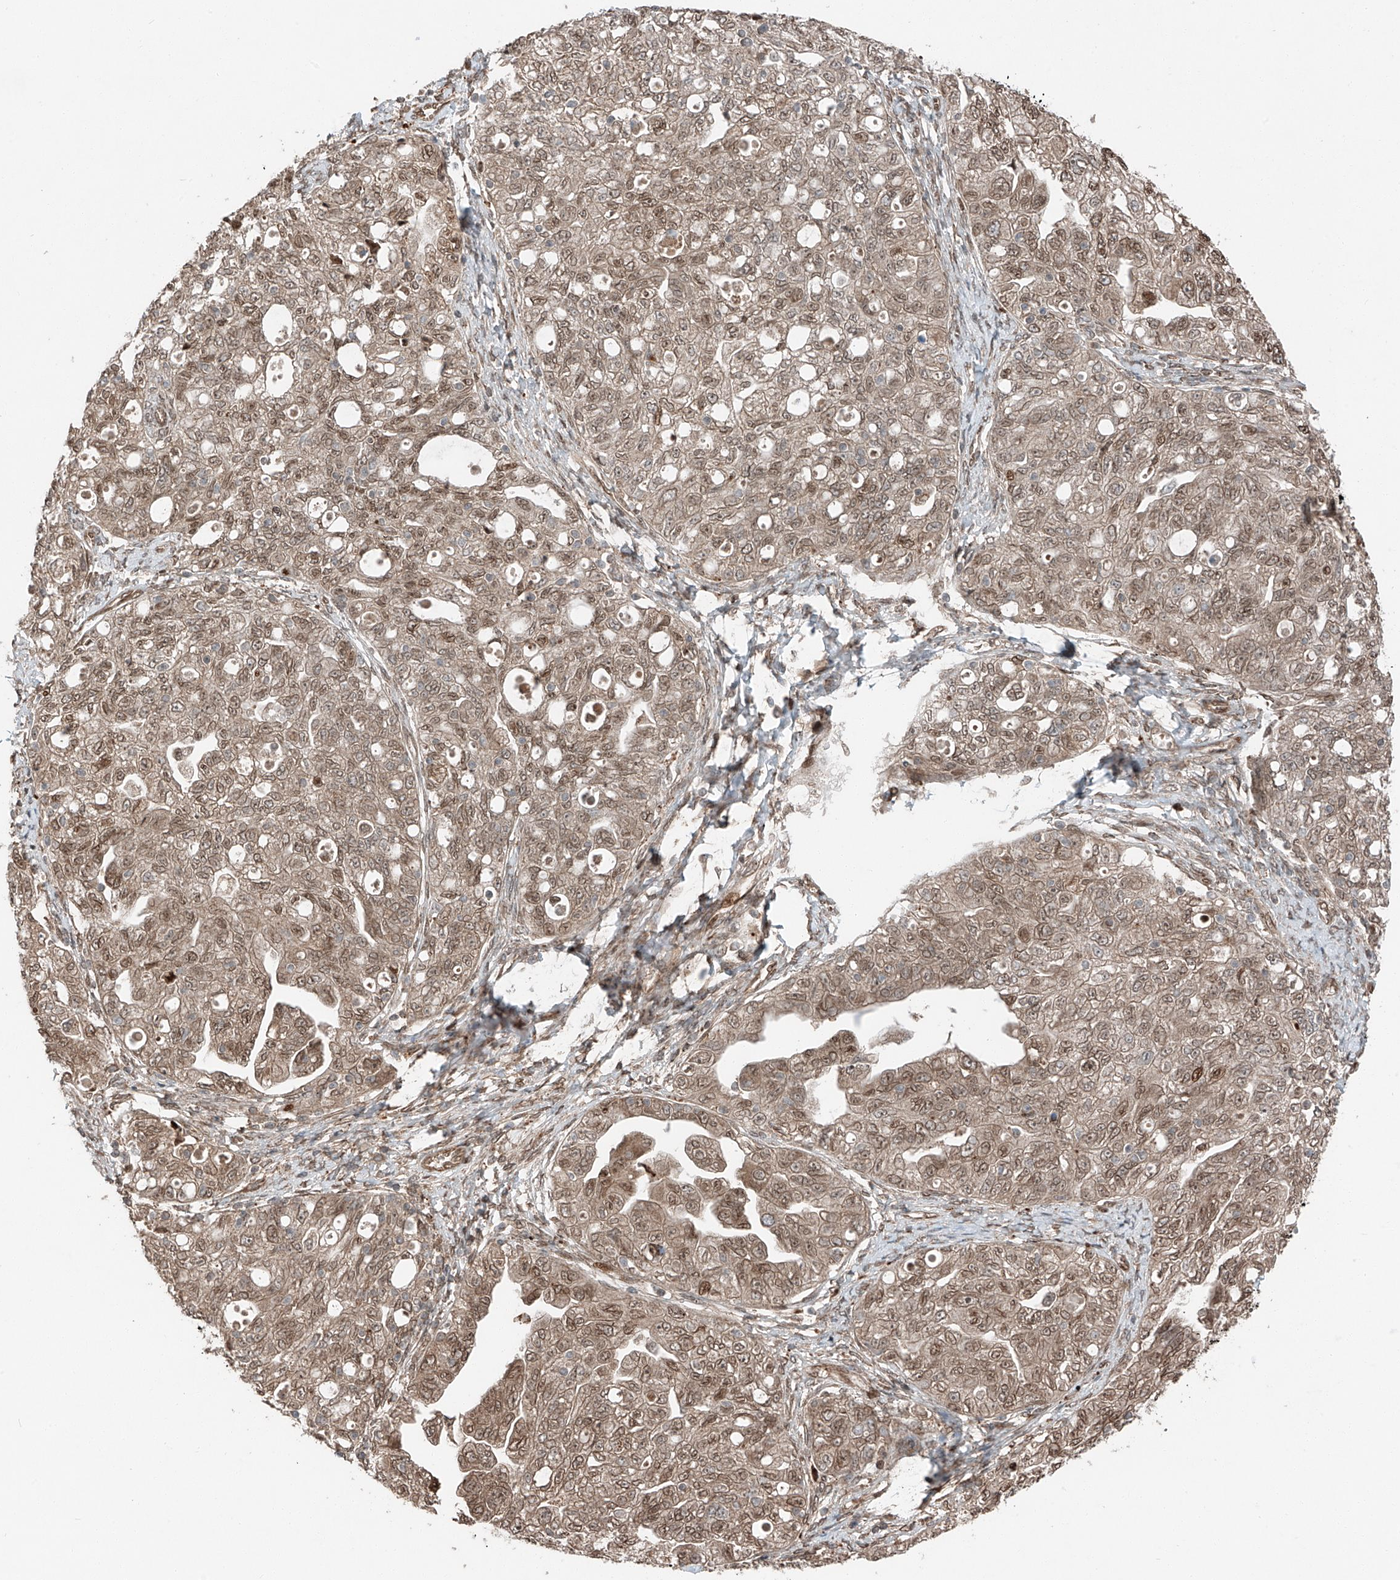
{"staining": {"intensity": "moderate", "quantity": ">75%", "location": "cytoplasmic/membranous,nuclear"}, "tissue": "ovarian cancer", "cell_type": "Tumor cells", "image_type": "cancer", "snomed": [{"axis": "morphology", "description": "Carcinoma, NOS"}, {"axis": "morphology", "description": "Cystadenocarcinoma, serous, NOS"}, {"axis": "topography", "description": "Ovary"}], "caption": "Immunohistochemistry of ovarian cancer shows medium levels of moderate cytoplasmic/membranous and nuclear positivity in about >75% of tumor cells. The staining was performed using DAB (3,3'-diaminobenzidine), with brown indicating positive protein expression. Nuclei are stained blue with hematoxylin.", "gene": "CEP162", "patient": {"sex": "female", "age": 69}}